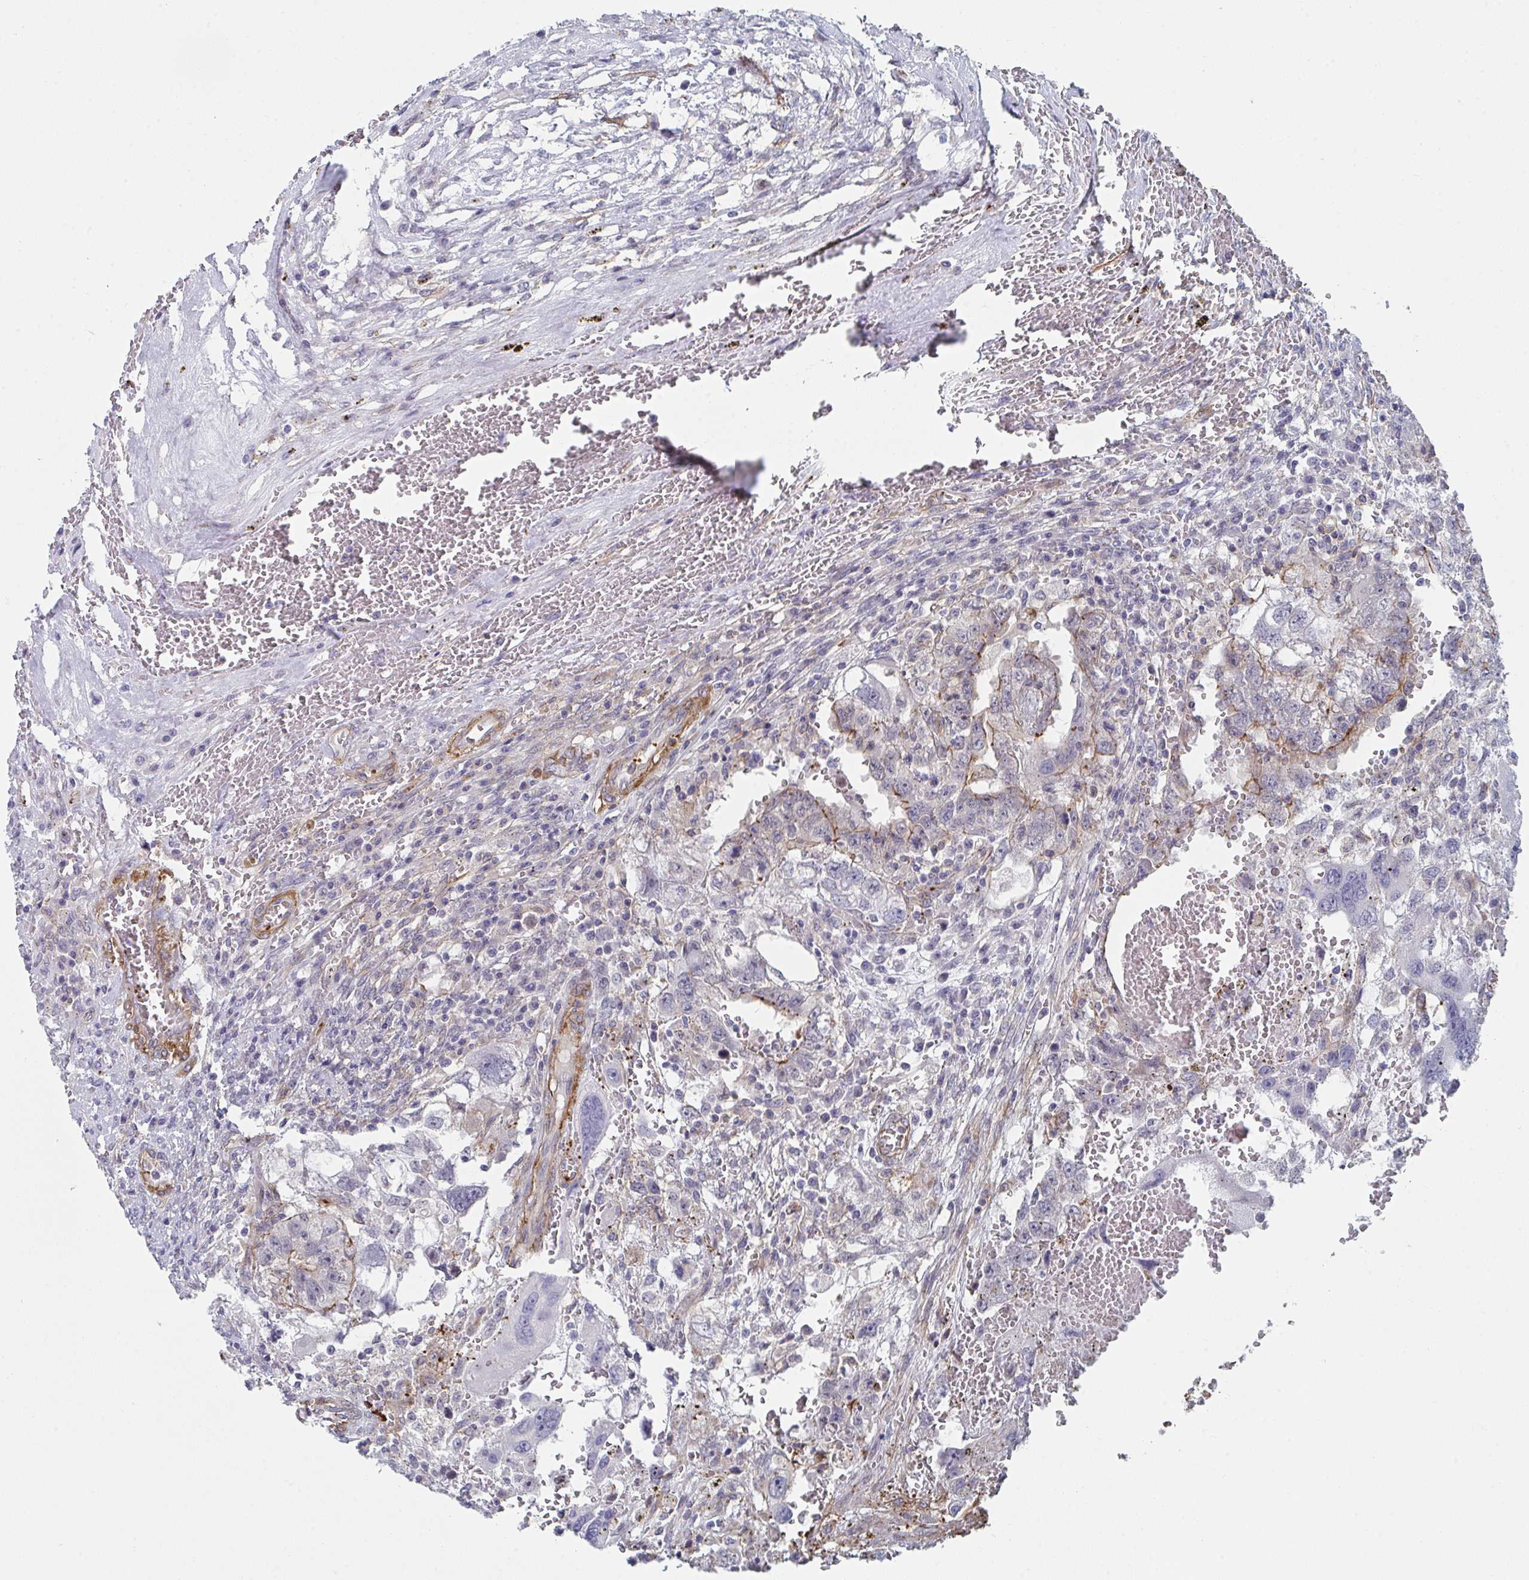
{"staining": {"intensity": "moderate", "quantity": "25%-75%", "location": "cytoplasmic/membranous"}, "tissue": "testis cancer", "cell_type": "Tumor cells", "image_type": "cancer", "snomed": [{"axis": "morphology", "description": "Carcinoma, Embryonal, NOS"}, {"axis": "topography", "description": "Testis"}], "caption": "About 25%-75% of tumor cells in testis cancer reveal moderate cytoplasmic/membranous protein staining as visualized by brown immunohistochemical staining.", "gene": "NEURL4", "patient": {"sex": "male", "age": 26}}